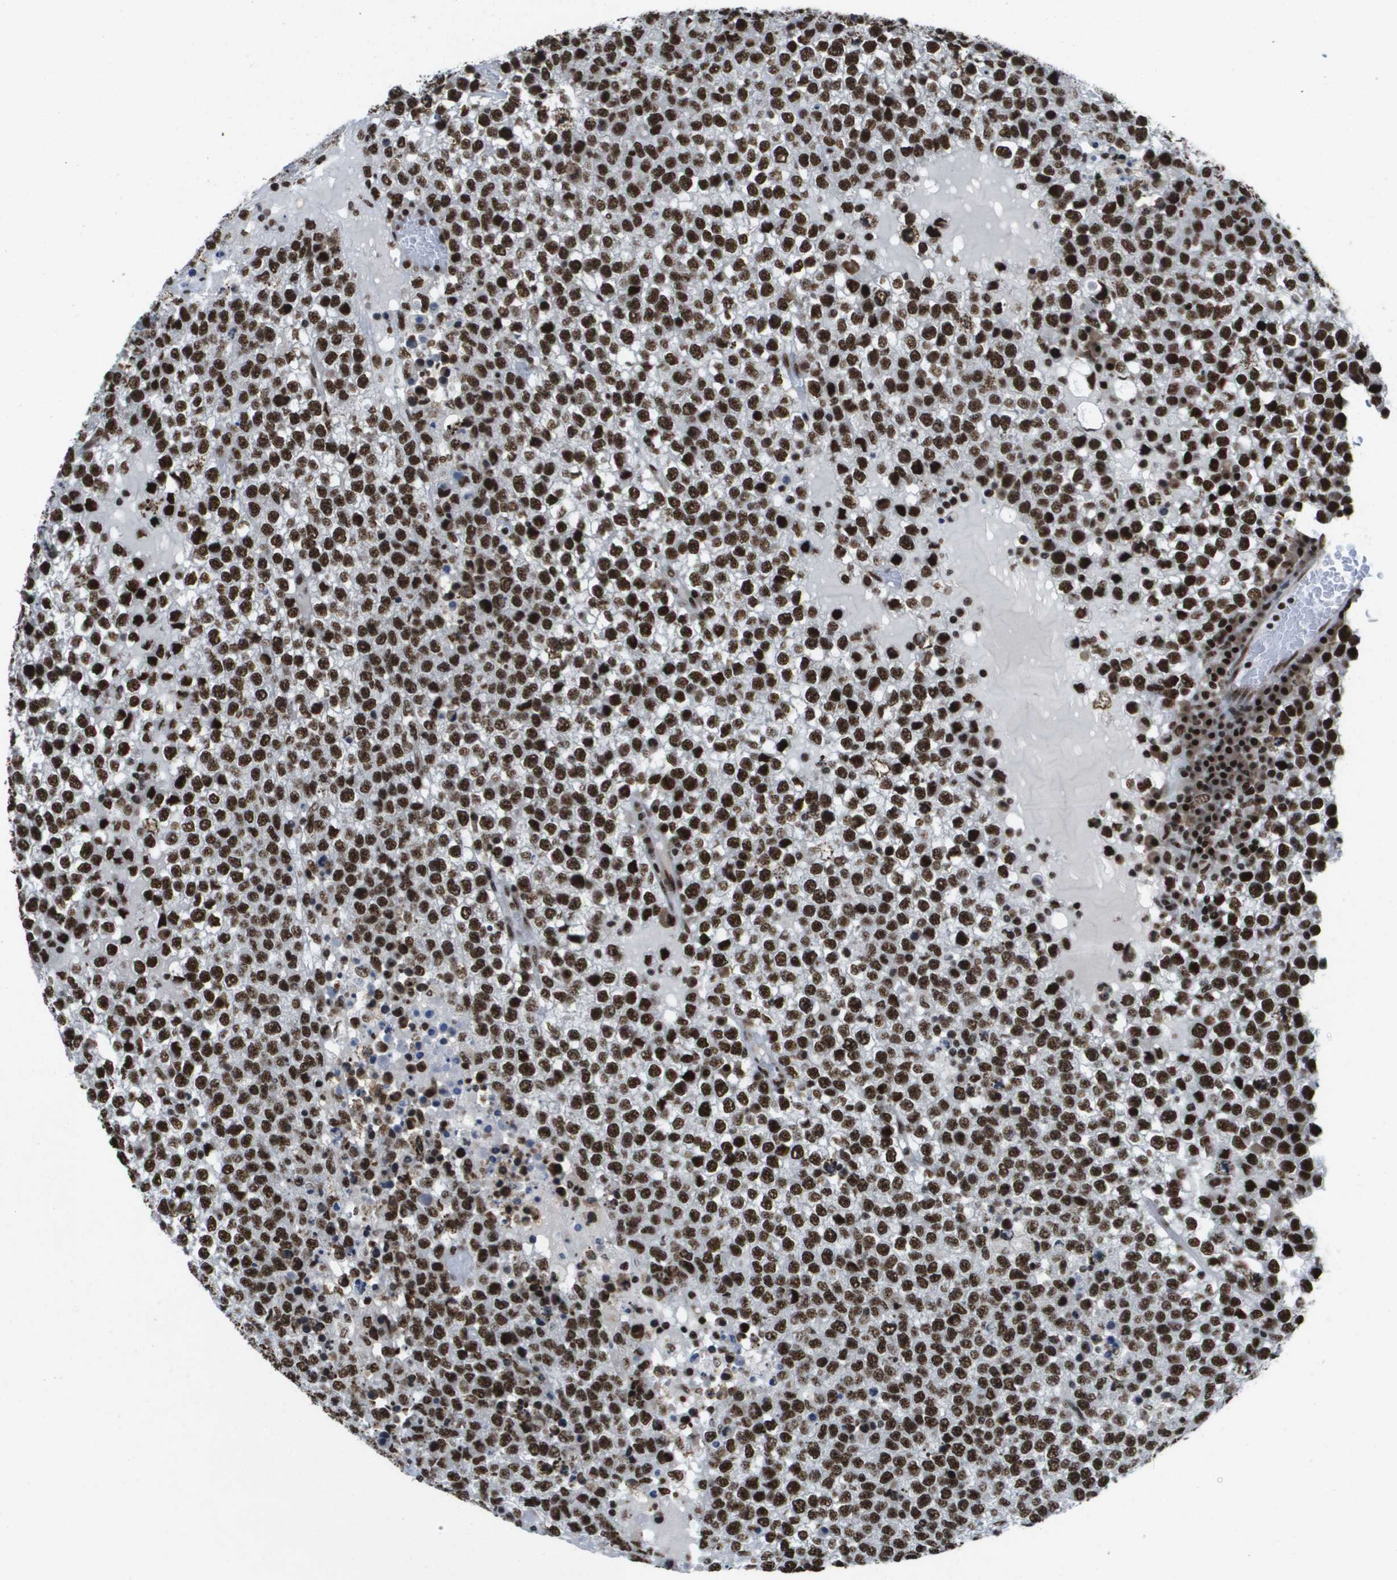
{"staining": {"intensity": "strong", "quantity": ">75%", "location": "nuclear"}, "tissue": "testis cancer", "cell_type": "Tumor cells", "image_type": "cancer", "snomed": [{"axis": "morphology", "description": "Seminoma, NOS"}, {"axis": "topography", "description": "Testis"}], "caption": "Protein expression analysis of human seminoma (testis) reveals strong nuclear staining in approximately >75% of tumor cells. Nuclei are stained in blue.", "gene": "NSRP1", "patient": {"sex": "male", "age": 65}}